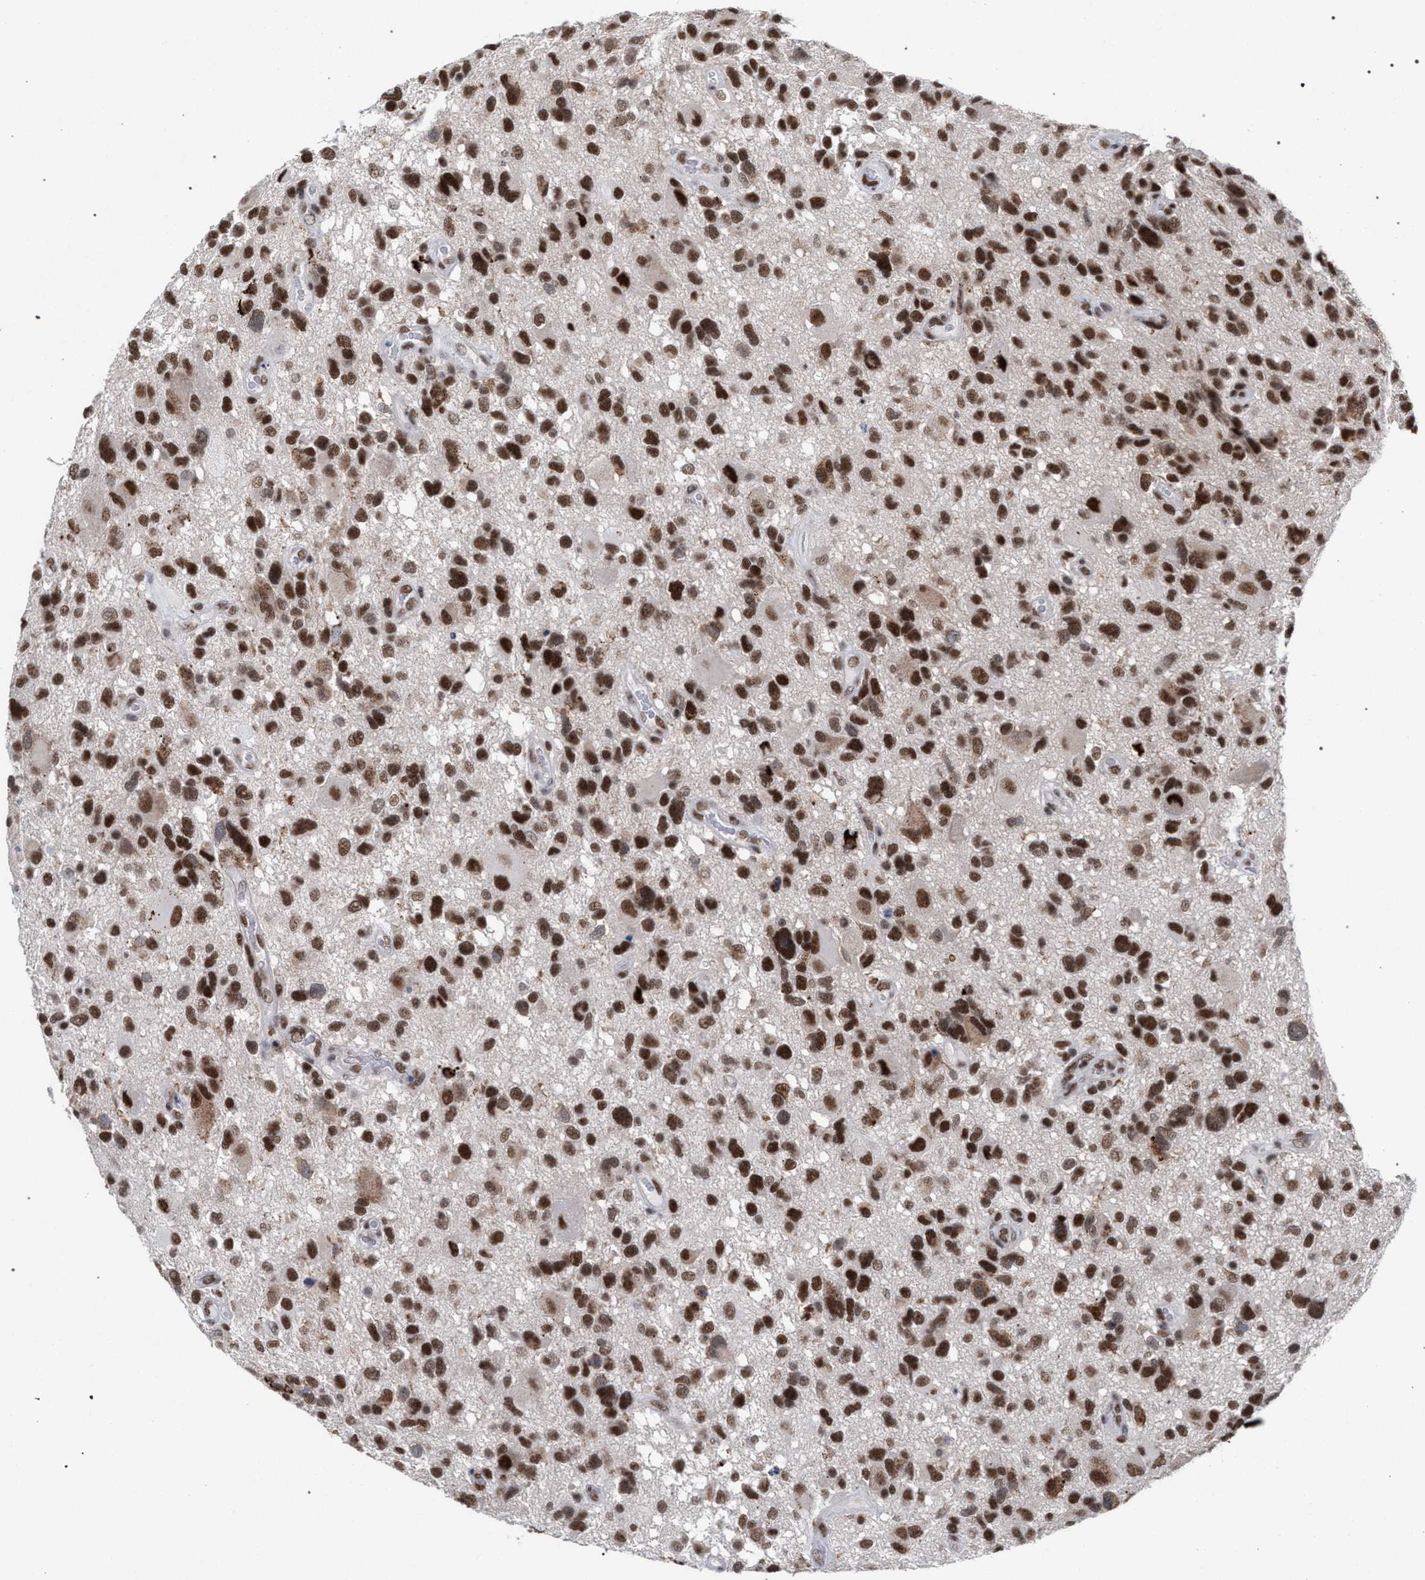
{"staining": {"intensity": "strong", "quantity": ">75%", "location": "nuclear"}, "tissue": "glioma", "cell_type": "Tumor cells", "image_type": "cancer", "snomed": [{"axis": "morphology", "description": "Glioma, malignant, High grade"}, {"axis": "topography", "description": "Brain"}], "caption": "Protein analysis of glioma tissue displays strong nuclear expression in about >75% of tumor cells. Using DAB (brown) and hematoxylin (blue) stains, captured at high magnification using brightfield microscopy.", "gene": "SCAF4", "patient": {"sex": "male", "age": 33}}